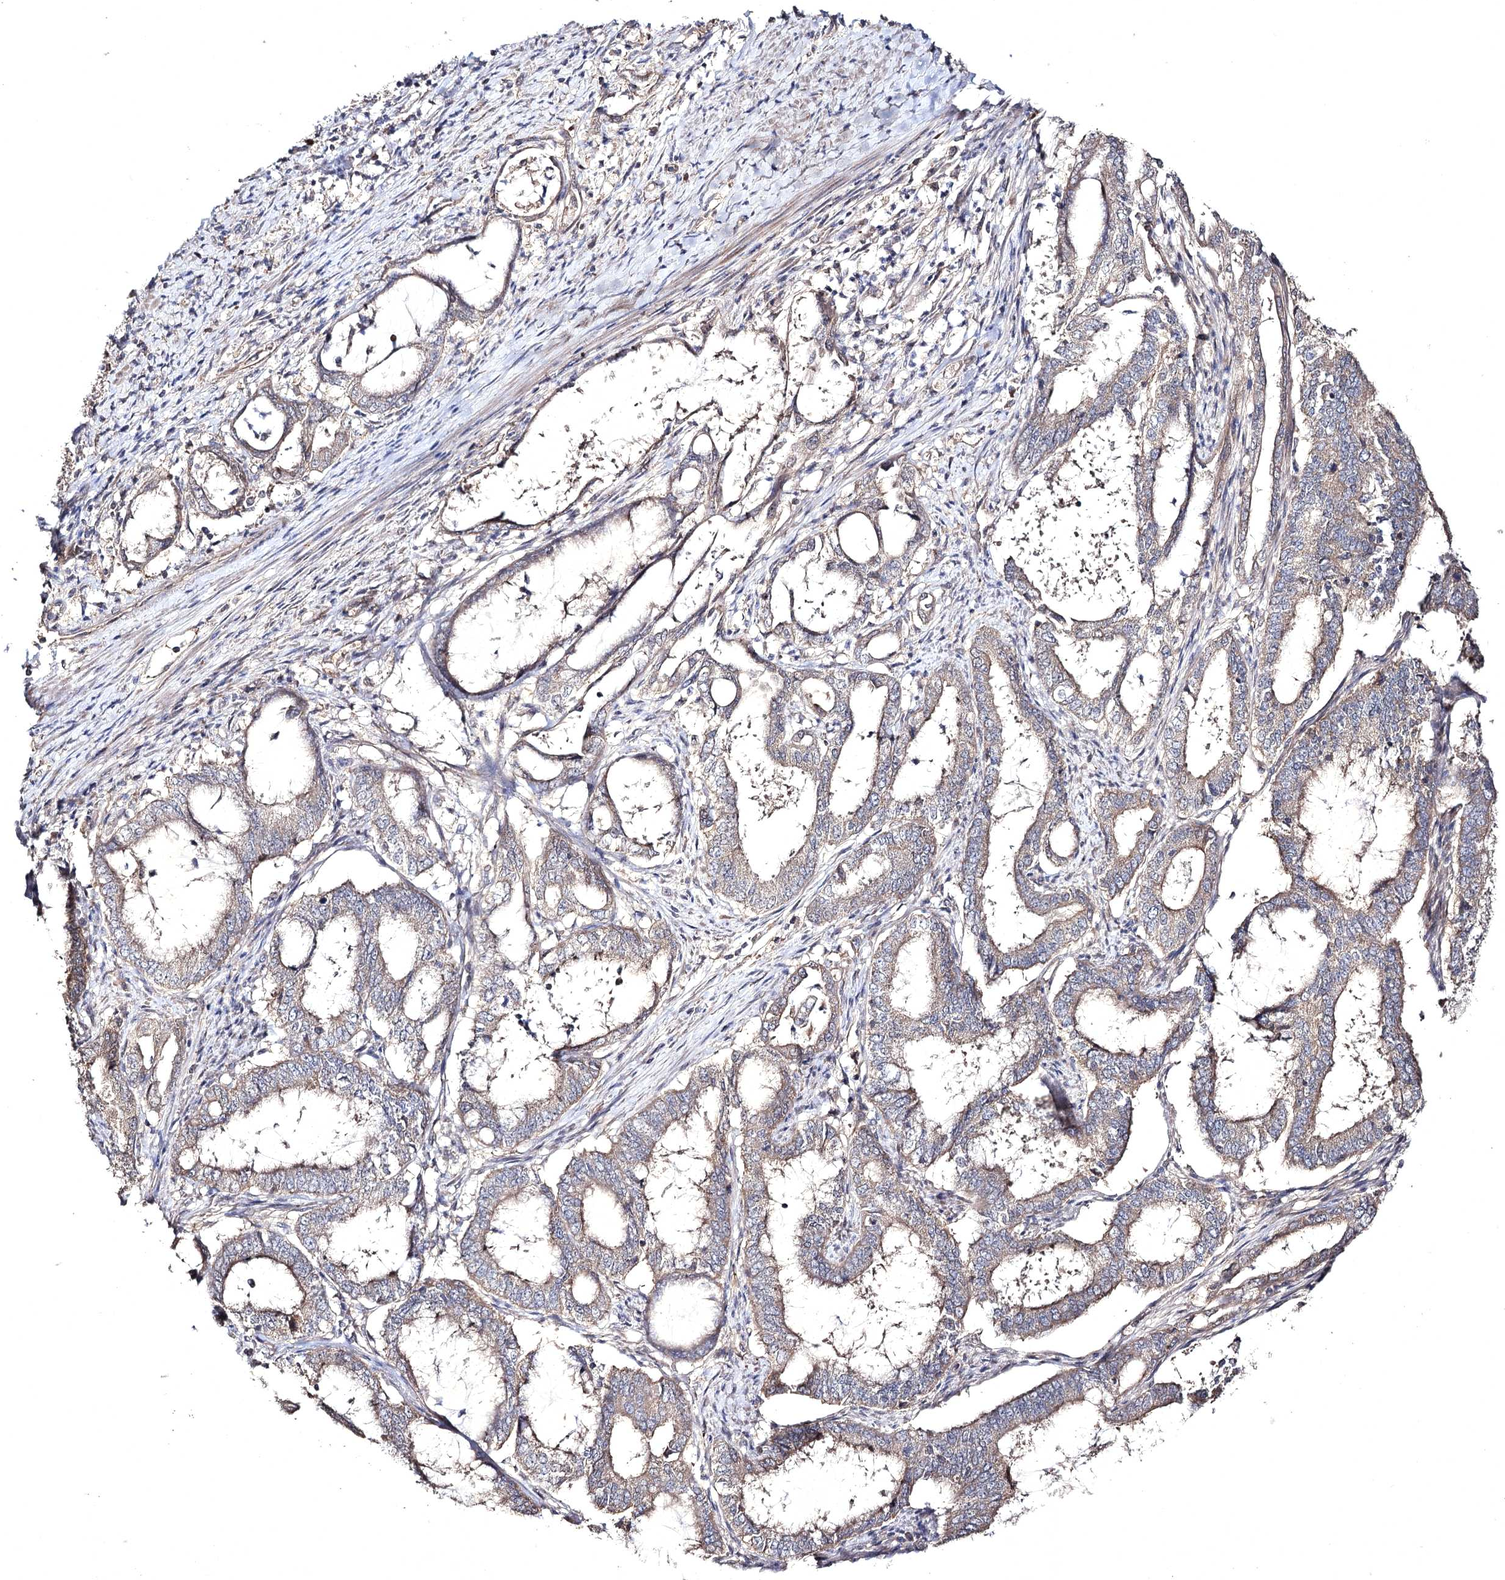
{"staining": {"intensity": "weak", "quantity": "25%-75%", "location": "cytoplasmic/membranous"}, "tissue": "endometrial cancer", "cell_type": "Tumor cells", "image_type": "cancer", "snomed": [{"axis": "morphology", "description": "Adenocarcinoma, NOS"}, {"axis": "topography", "description": "Endometrium"}], "caption": "There is low levels of weak cytoplasmic/membranous staining in tumor cells of endometrial cancer, as demonstrated by immunohistochemical staining (brown color).", "gene": "SEMA4G", "patient": {"sex": "female", "age": 51}}